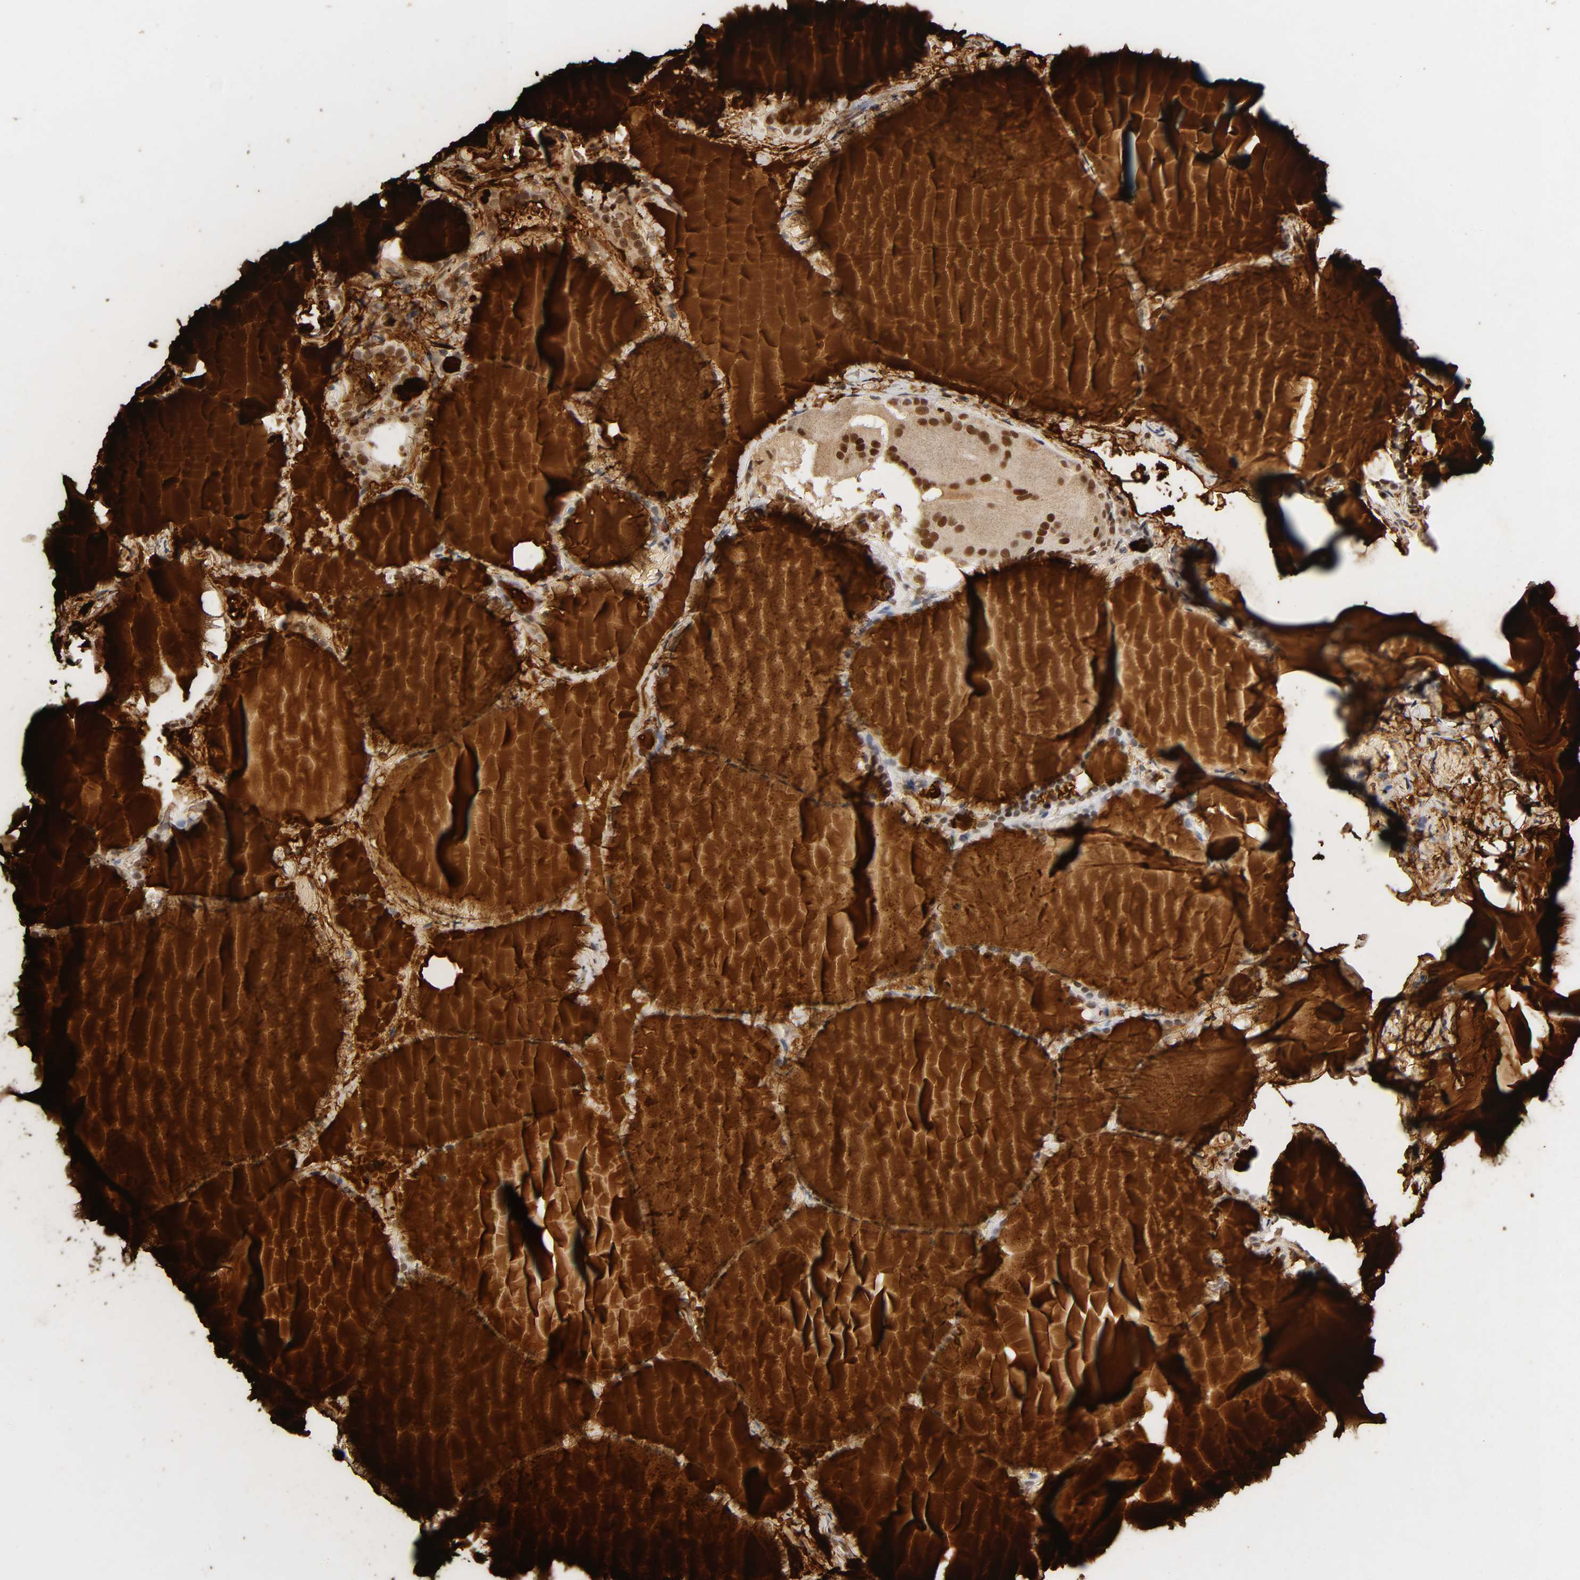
{"staining": {"intensity": "strong", "quantity": ">75%", "location": "cytoplasmic/membranous,nuclear"}, "tissue": "thyroid gland", "cell_type": "Glandular cells", "image_type": "normal", "snomed": [{"axis": "morphology", "description": "Normal tissue, NOS"}, {"axis": "topography", "description": "Thyroid gland"}], "caption": "Immunohistochemistry histopathology image of unremarkable thyroid gland: human thyroid gland stained using immunohistochemistry (IHC) displays high levels of strong protein expression localized specifically in the cytoplasmic/membranous,nuclear of glandular cells, appearing as a cytoplasmic/membranous,nuclear brown color.", "gene": "RNF122", "patient": {"sex": "female", "age": 22}}